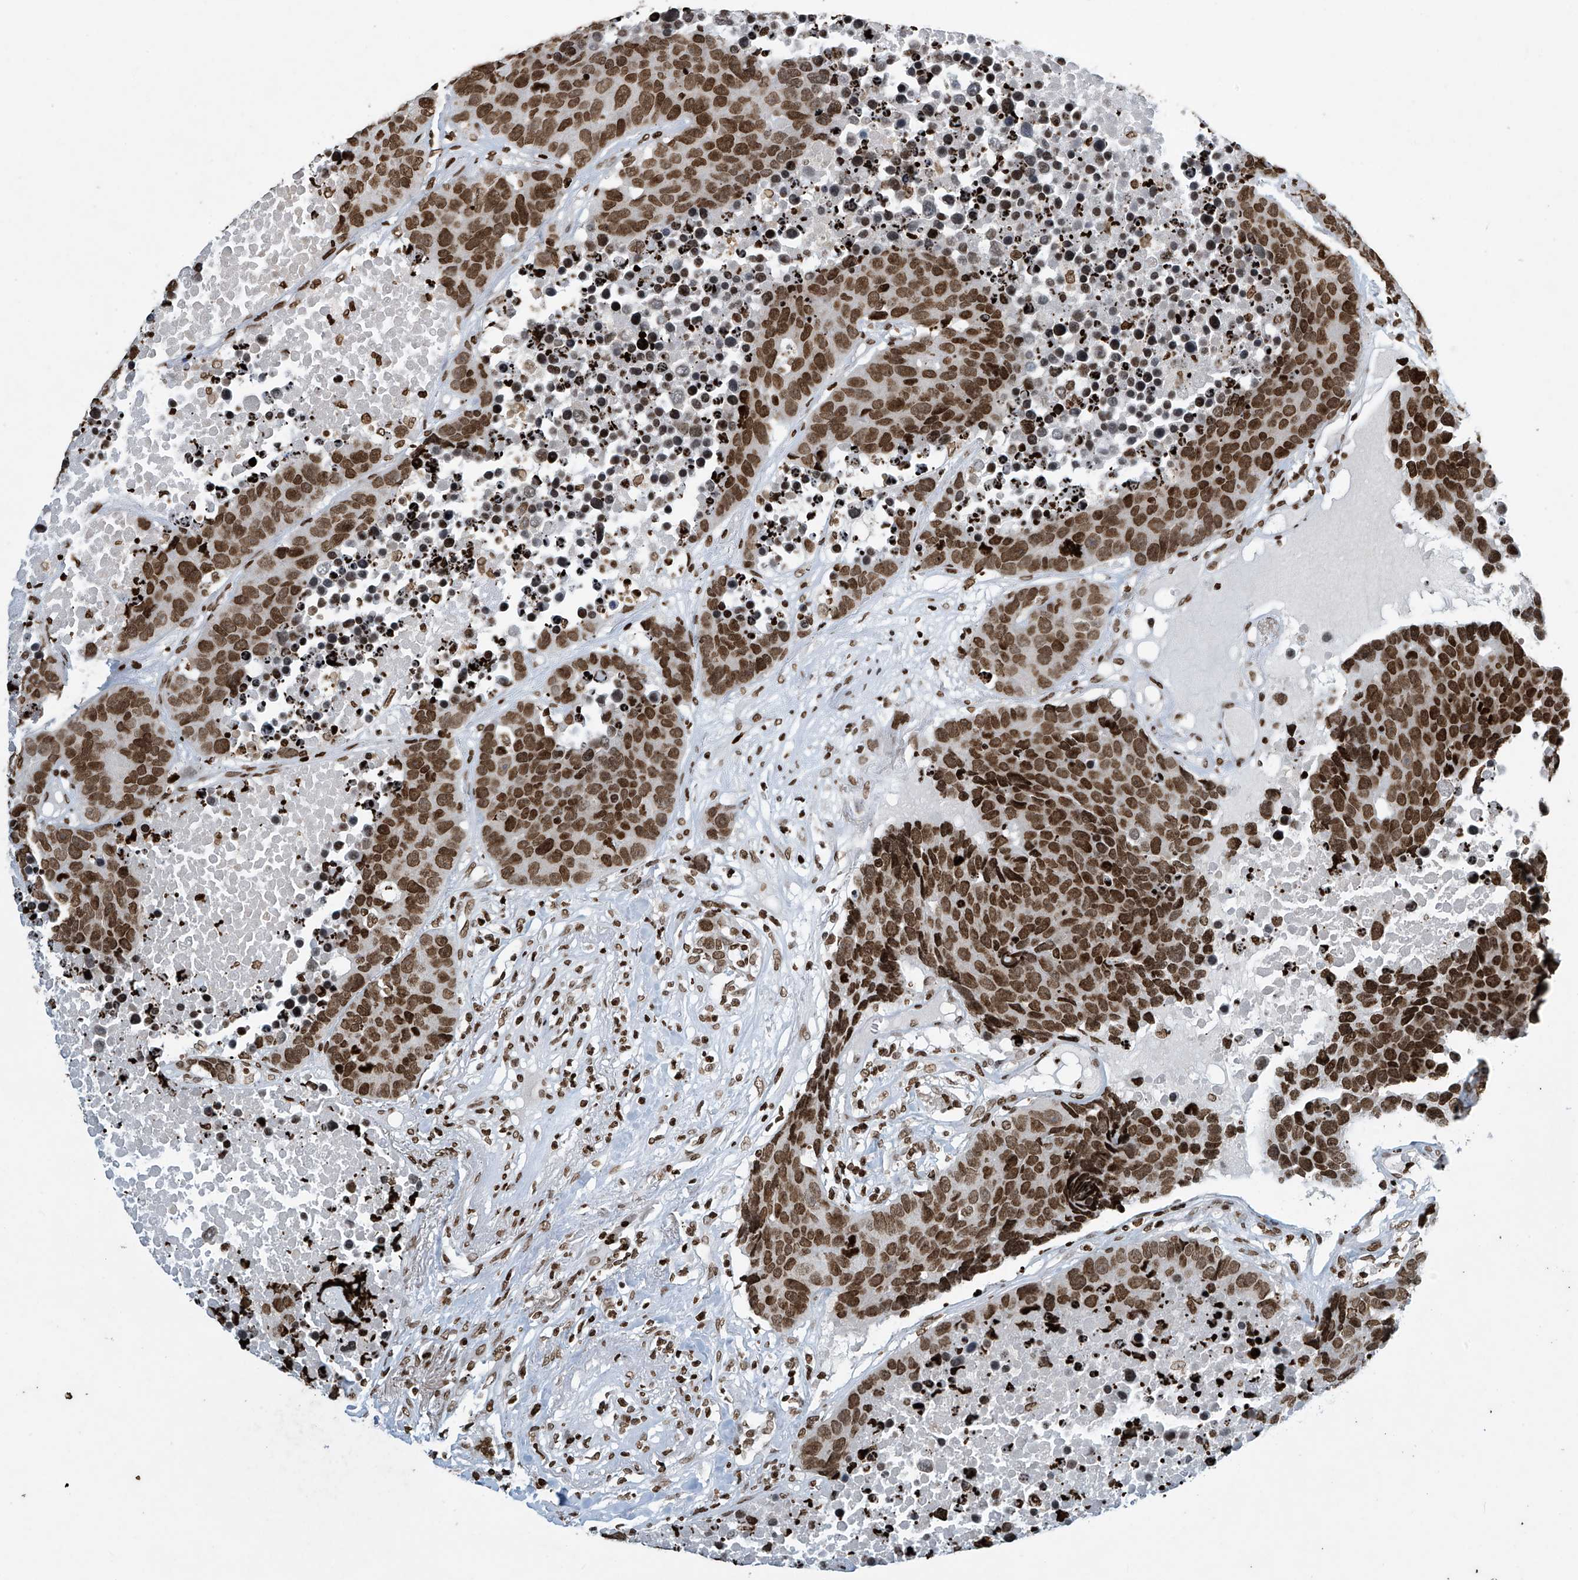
{"staining": {"intensity": "moderate", "quantity": ">75%", "location": "nuclear"}, "tissue": "carcinoid", "cell_type": "Tumor cells", "image_type": "cancer", "snomed": [{"axis": "morphology", "description": "Carcinoid, malignant, NOS"}, {"axis": "topography", "description": "Lung"}], "caption": "Protein expression by immunohistochemistry (IHC) demonstrates moderate nuclear staining in approximately >75% of tumor cells in carcinoid.", "gene": "H4C16", "patient": {"sex": "male", "age": 60}}